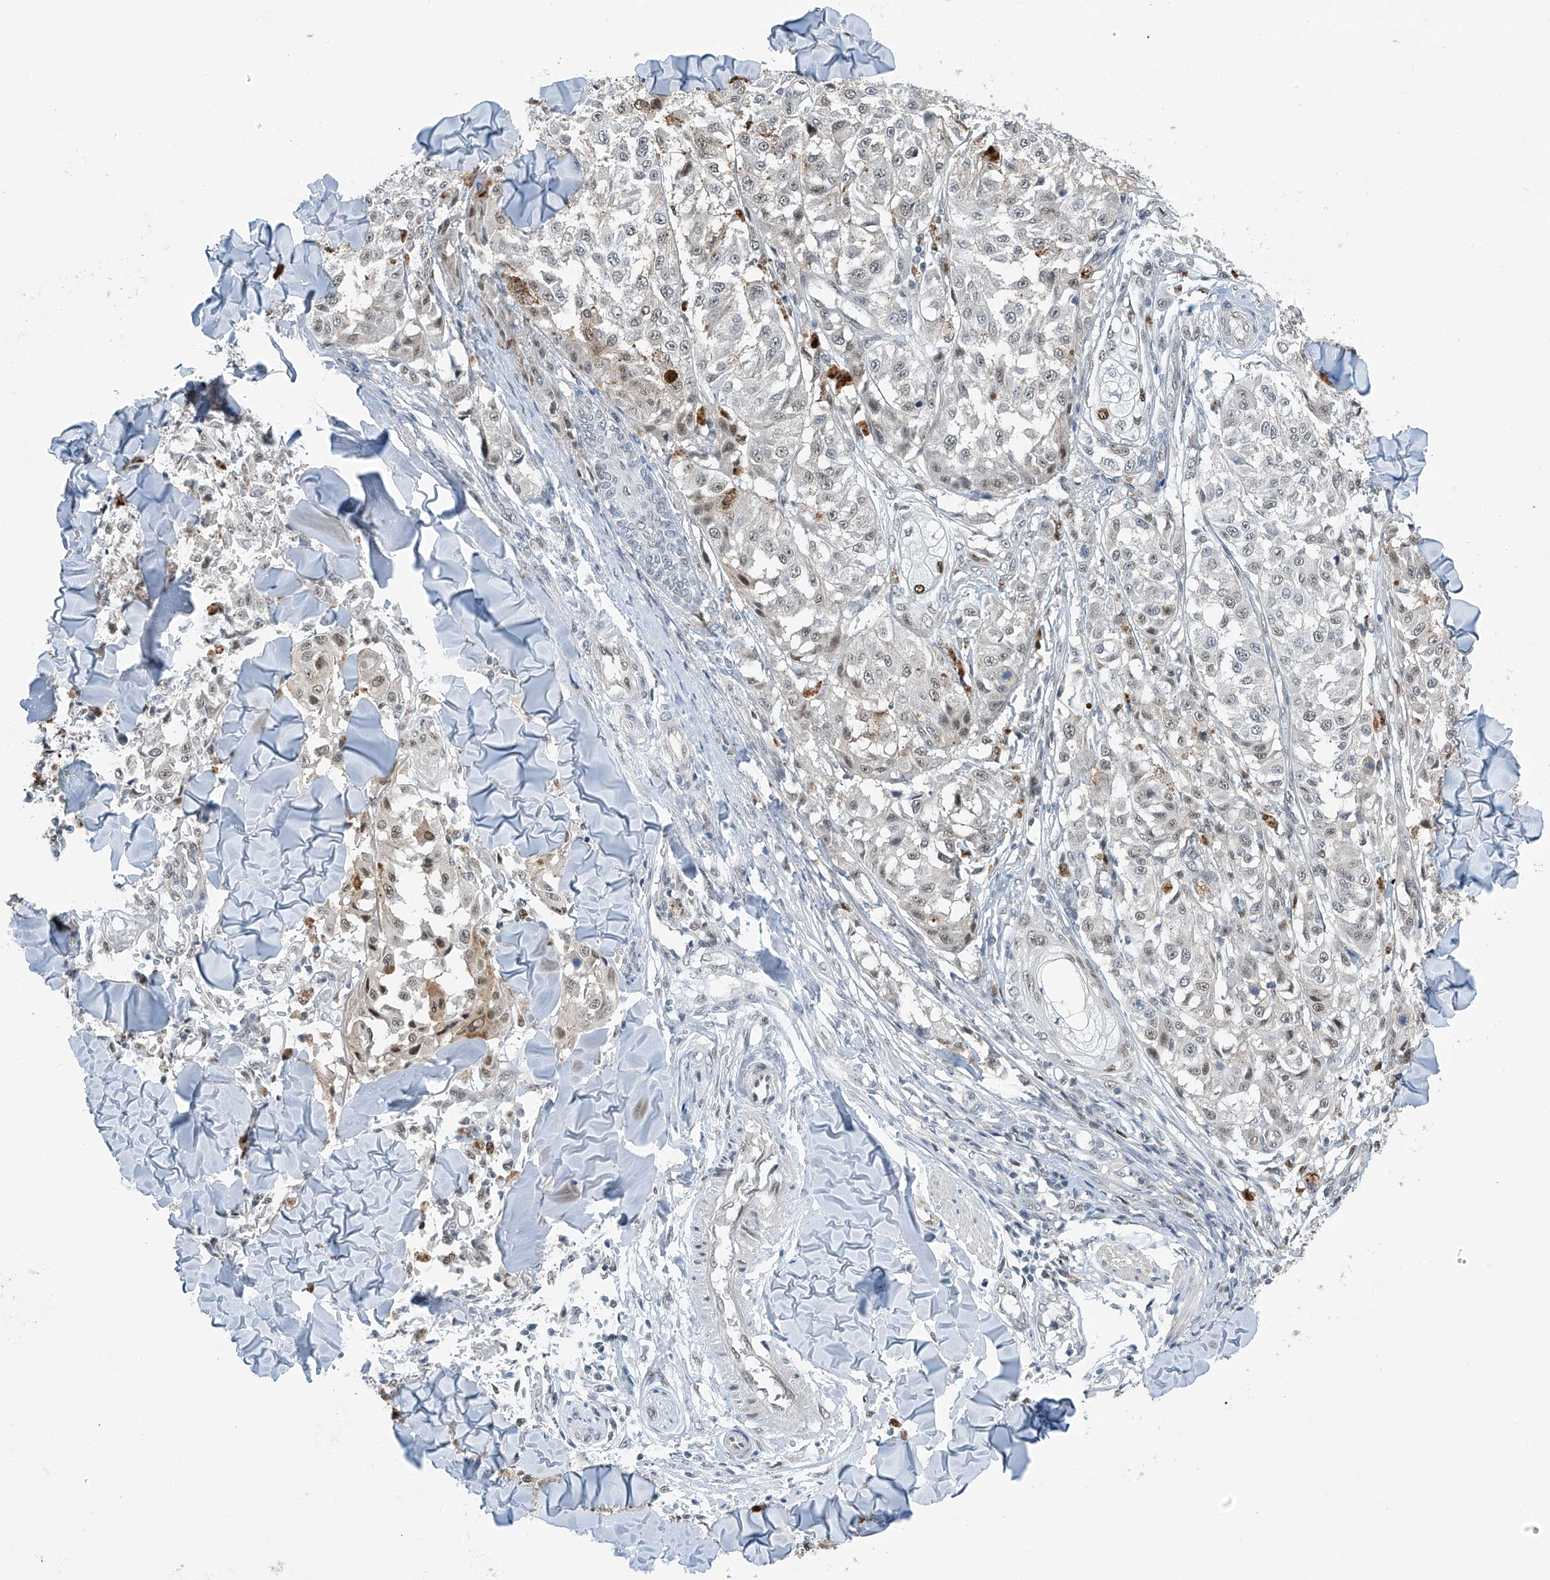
{"staining": {"intensity": "negative", "quantity": "none", "location": "none"}, "tissue": "melanoma", "cell_type": "Tumor cells", "image_type": "cancer", "snomed": [{"axis": "morphology", "description": "Malignant melanoma, NOS"}, {"axis": "topography", "description": "Skin"}], "caption": "IHC of human malignant melanoma demonstrates no expression in tumor cells. (Brightfield microscopy of DAB (3,3'-diaminobenzidine) immunohistochemistry at high magnification).", "gene": "TAF8", "patient": {"sex": "female", "age": 64}}